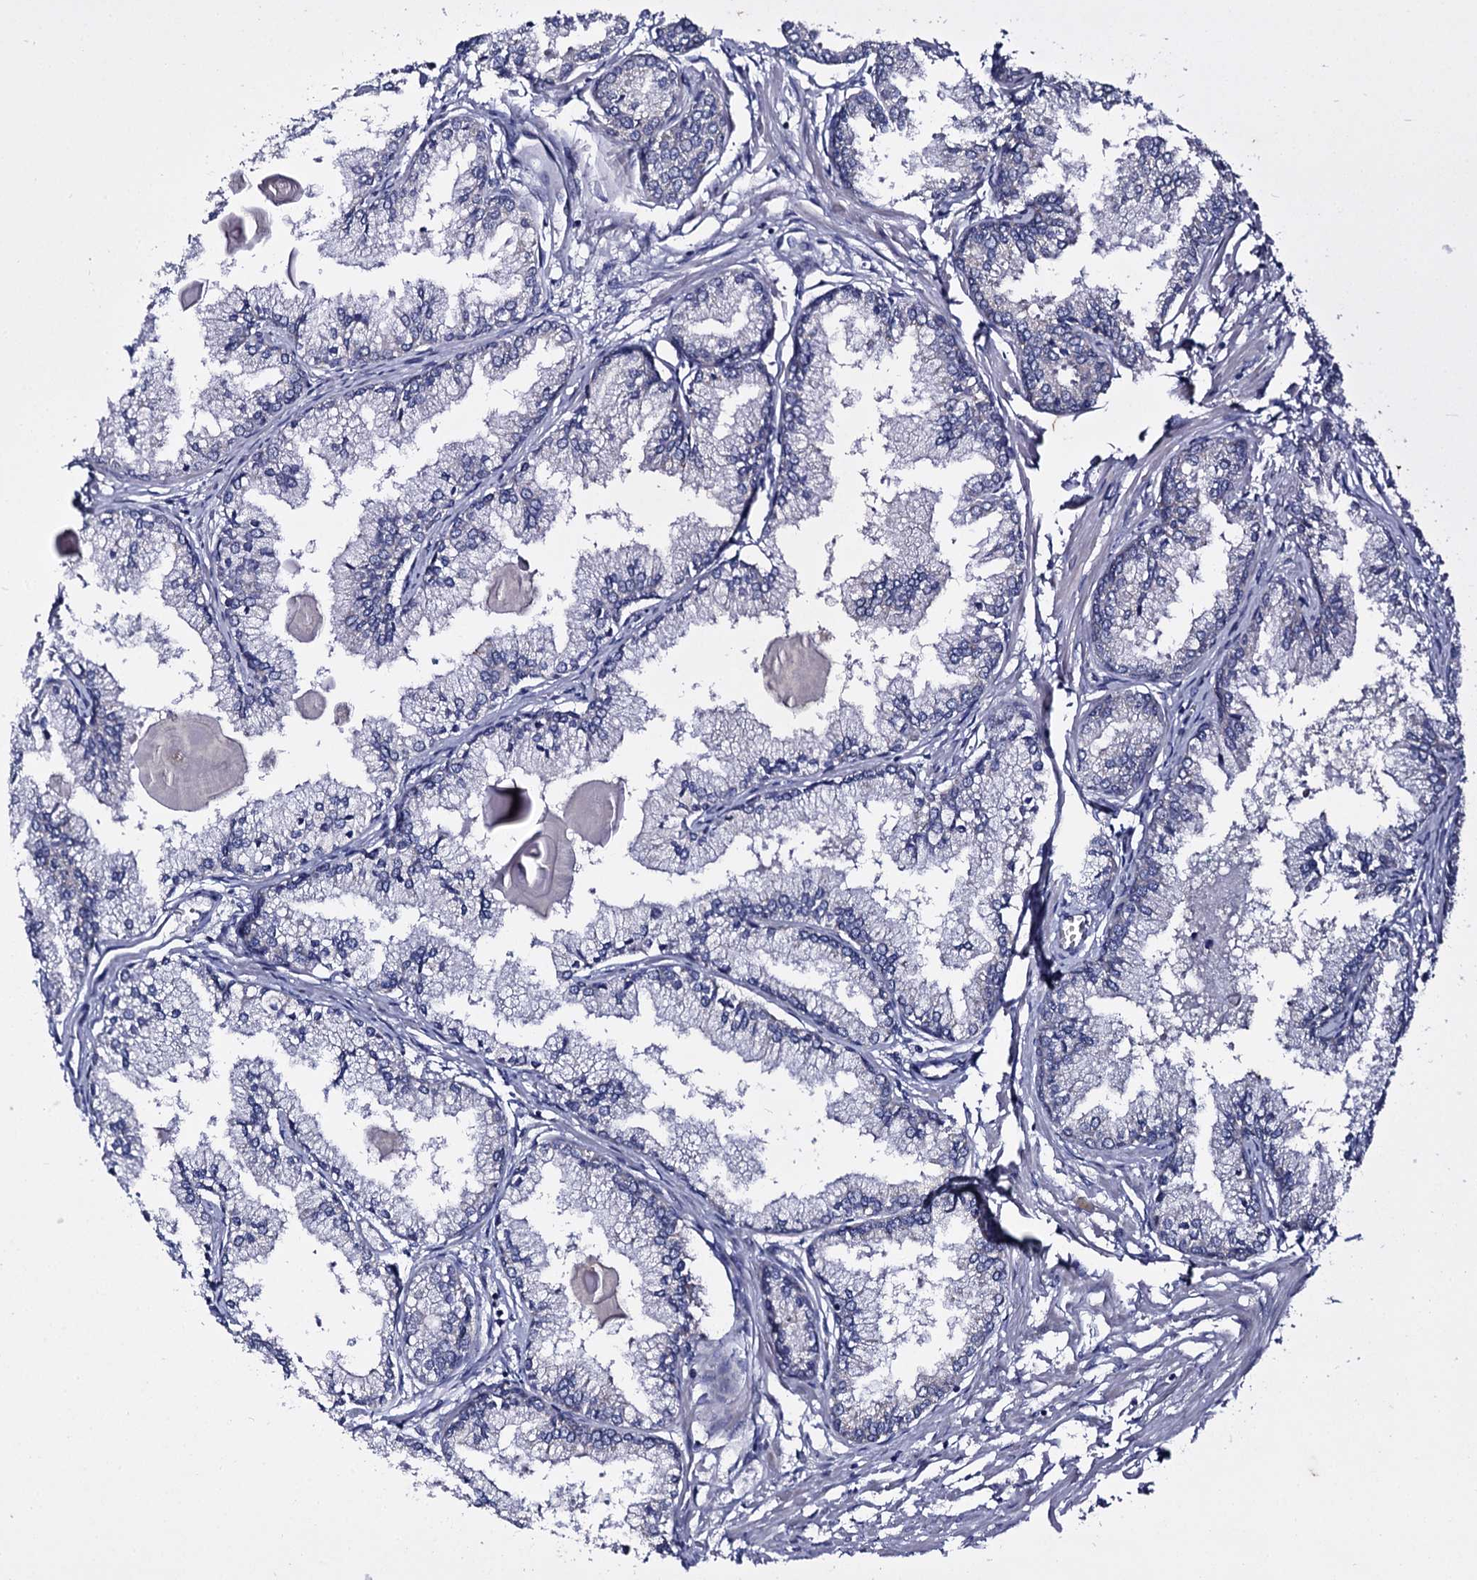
{"staining": {"intensity": "negative", "quantity": "none", "location": "none"}, "tissue": "prostate cancer", "cell_type": "Tumor cells", "image_type": "cancer", "snomed": [{"axis": "morphology", "description": "Adenocarcinoma, High grade"}, {"axis": "topography", "description": "Prostate"}], "caption": "A micrograph of prostate cancer stained for a protein demonstrates no brown staining in tumor cells.", "gene": "PANX2", "patient": {"sex": "male", "age": 68}}